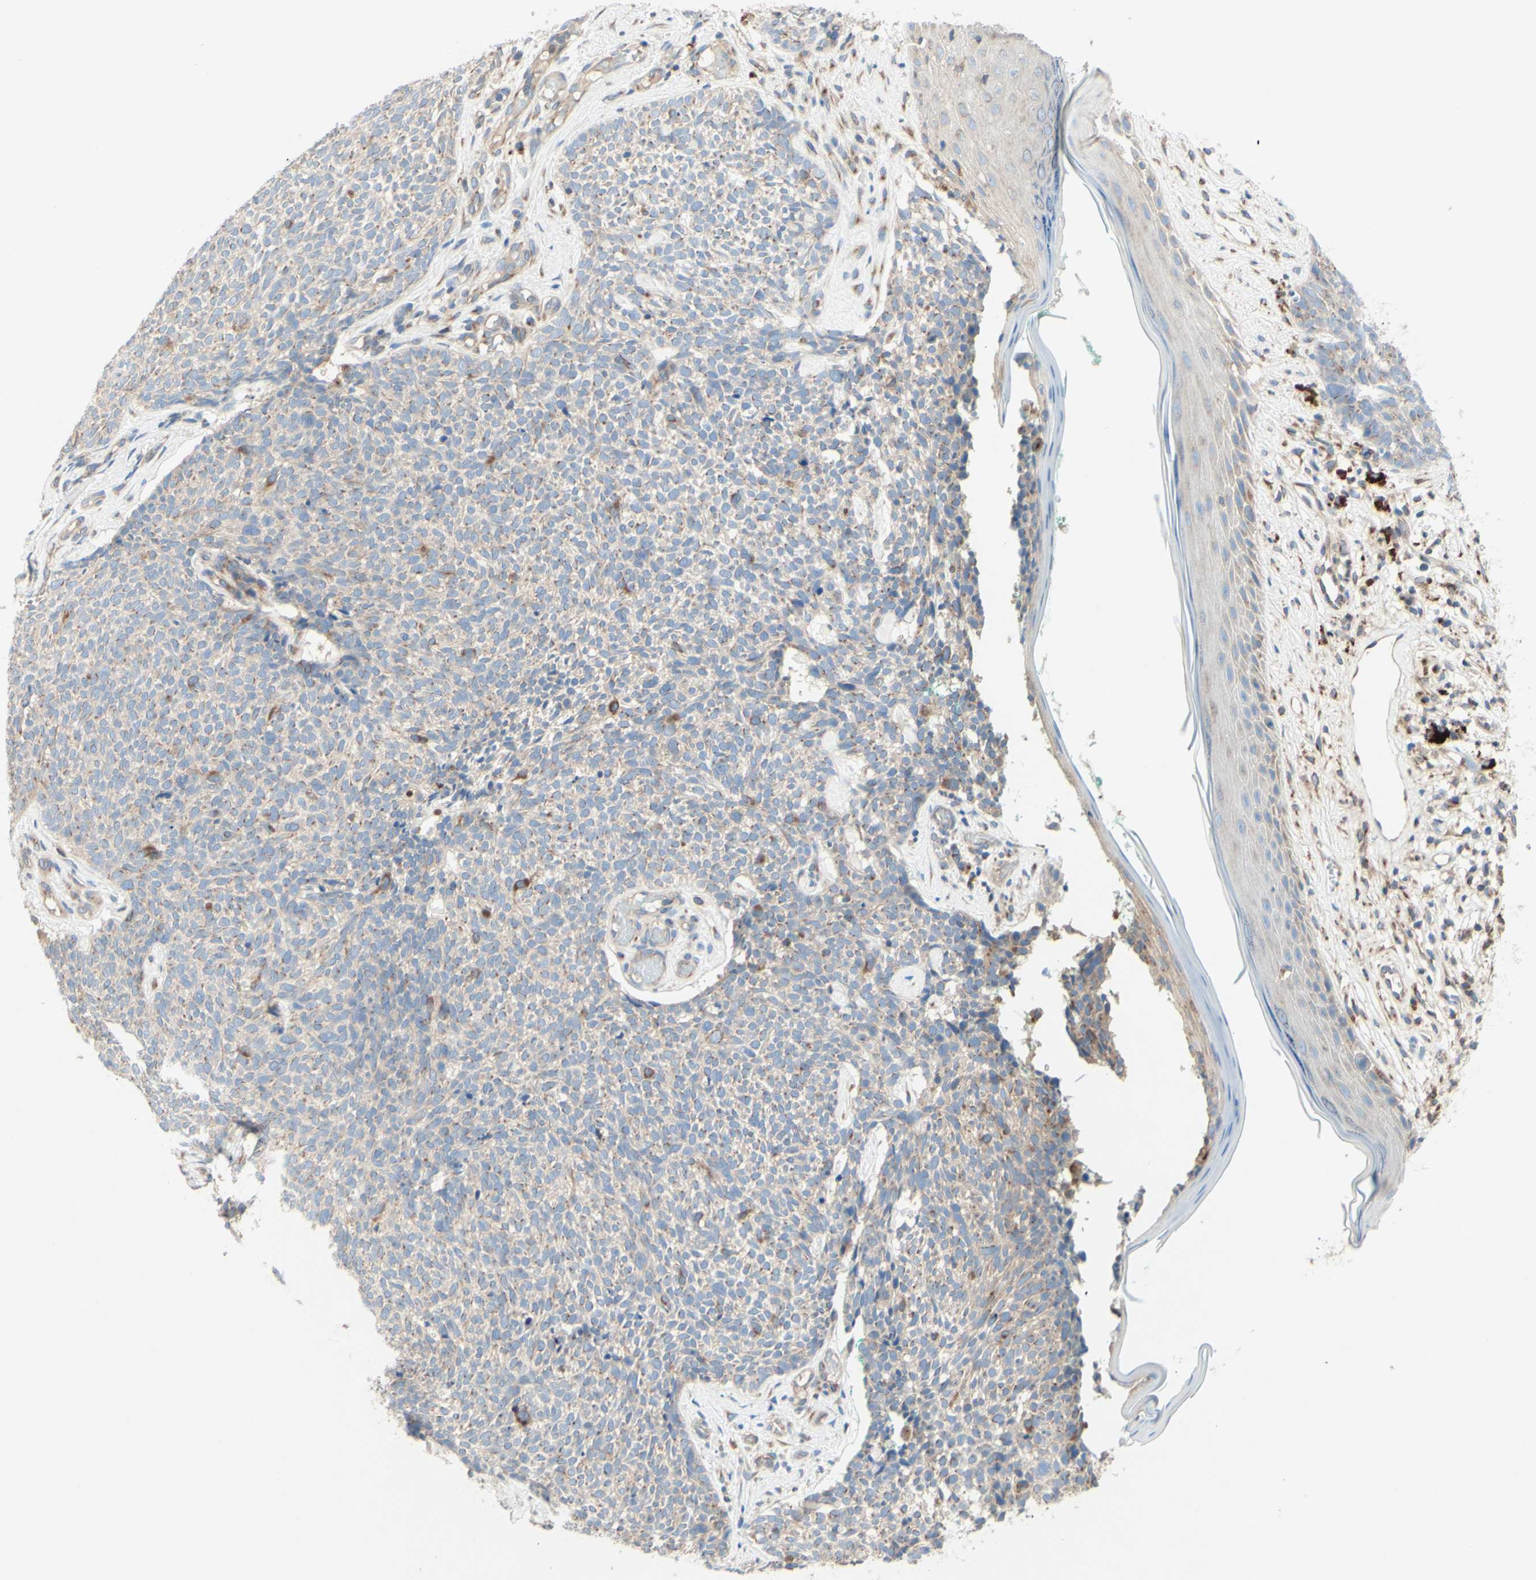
{"staining": {"intensity": "weak", "quantity": ">75%", "location": "cytoplasmic/membranous"}, "tissue": "skin cancer", "cell_type": "Tumor cells", "image_type": "cancer", "snomed": [{"axis": "morphology", "description": "Basal cell carcinoma"}, {"axis": "topography", "description": "Skin"}], "caption": "Immunohistochemical staining of human skin cancer exhibits low levels of weak cytoplasmic/membranous positivity in approximately >75% of tumor cells. (Brightfield microscopy of DAB IHC at high magnification).", "gene": "MTM1", "patient": {"sex": "female", "age": 84}}